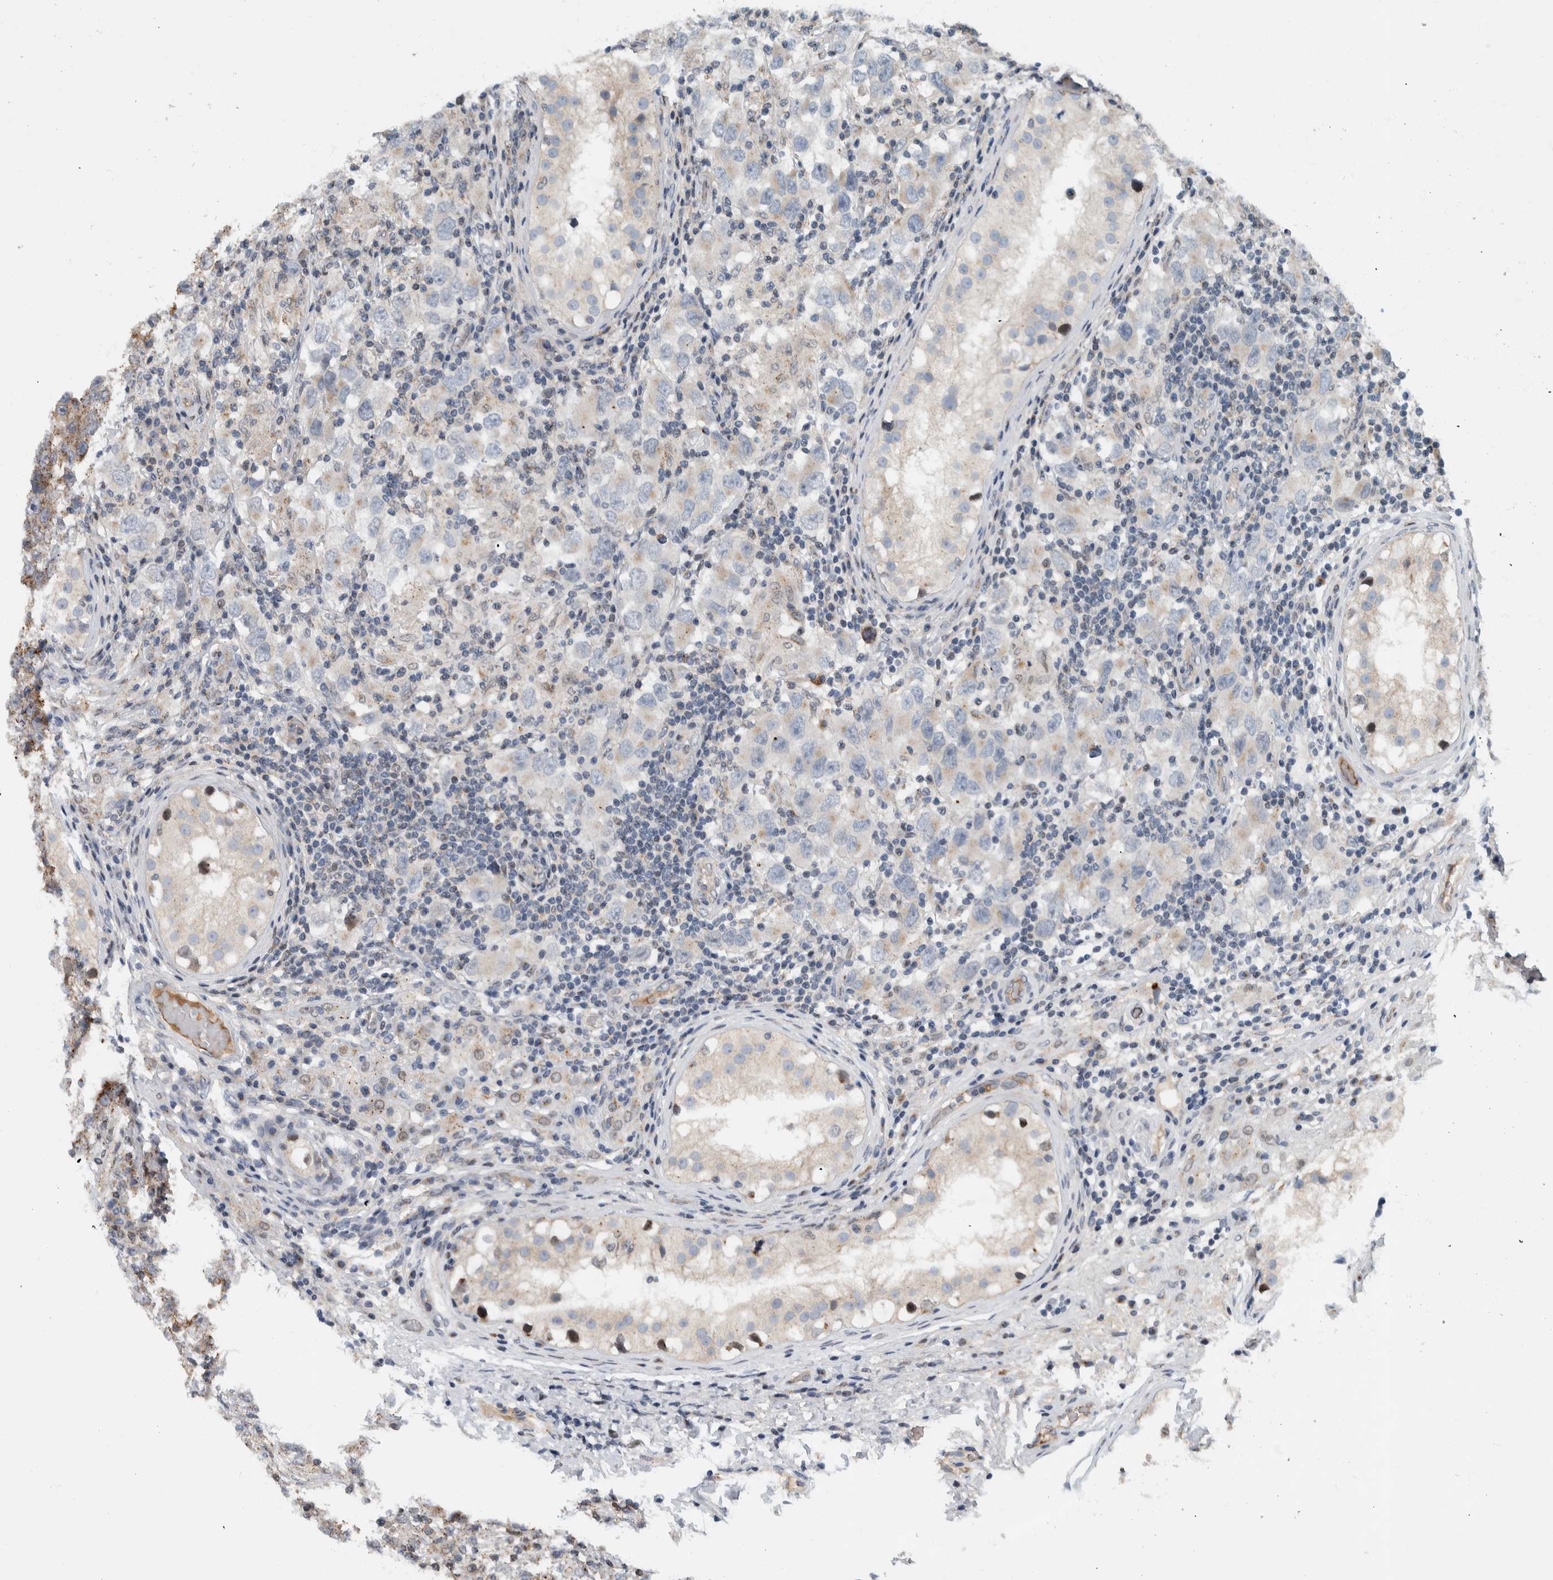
{"staining": {"intensity": "weak", "quantity": "25%-75%", "location": "cytoplasmic/membranous"}, "tissue": "testis cancer", "cell_type": "Tumor cells", "image_type": "cancer", "snomed": [{"axis": "morphology", "description": "Carcinoma, Embryonal, NOS"}, {"axis": "topography", "description": "Testis"}], "caption": "Testis cancer (embryonal carcinoma) stained for a protein (brown) reveals weak cytoplasmic/membranous positive staining in approximately 25%-75% of tumor cells.", "gene": "MSL1", "patient": {"sex": "male", "age": 21}}